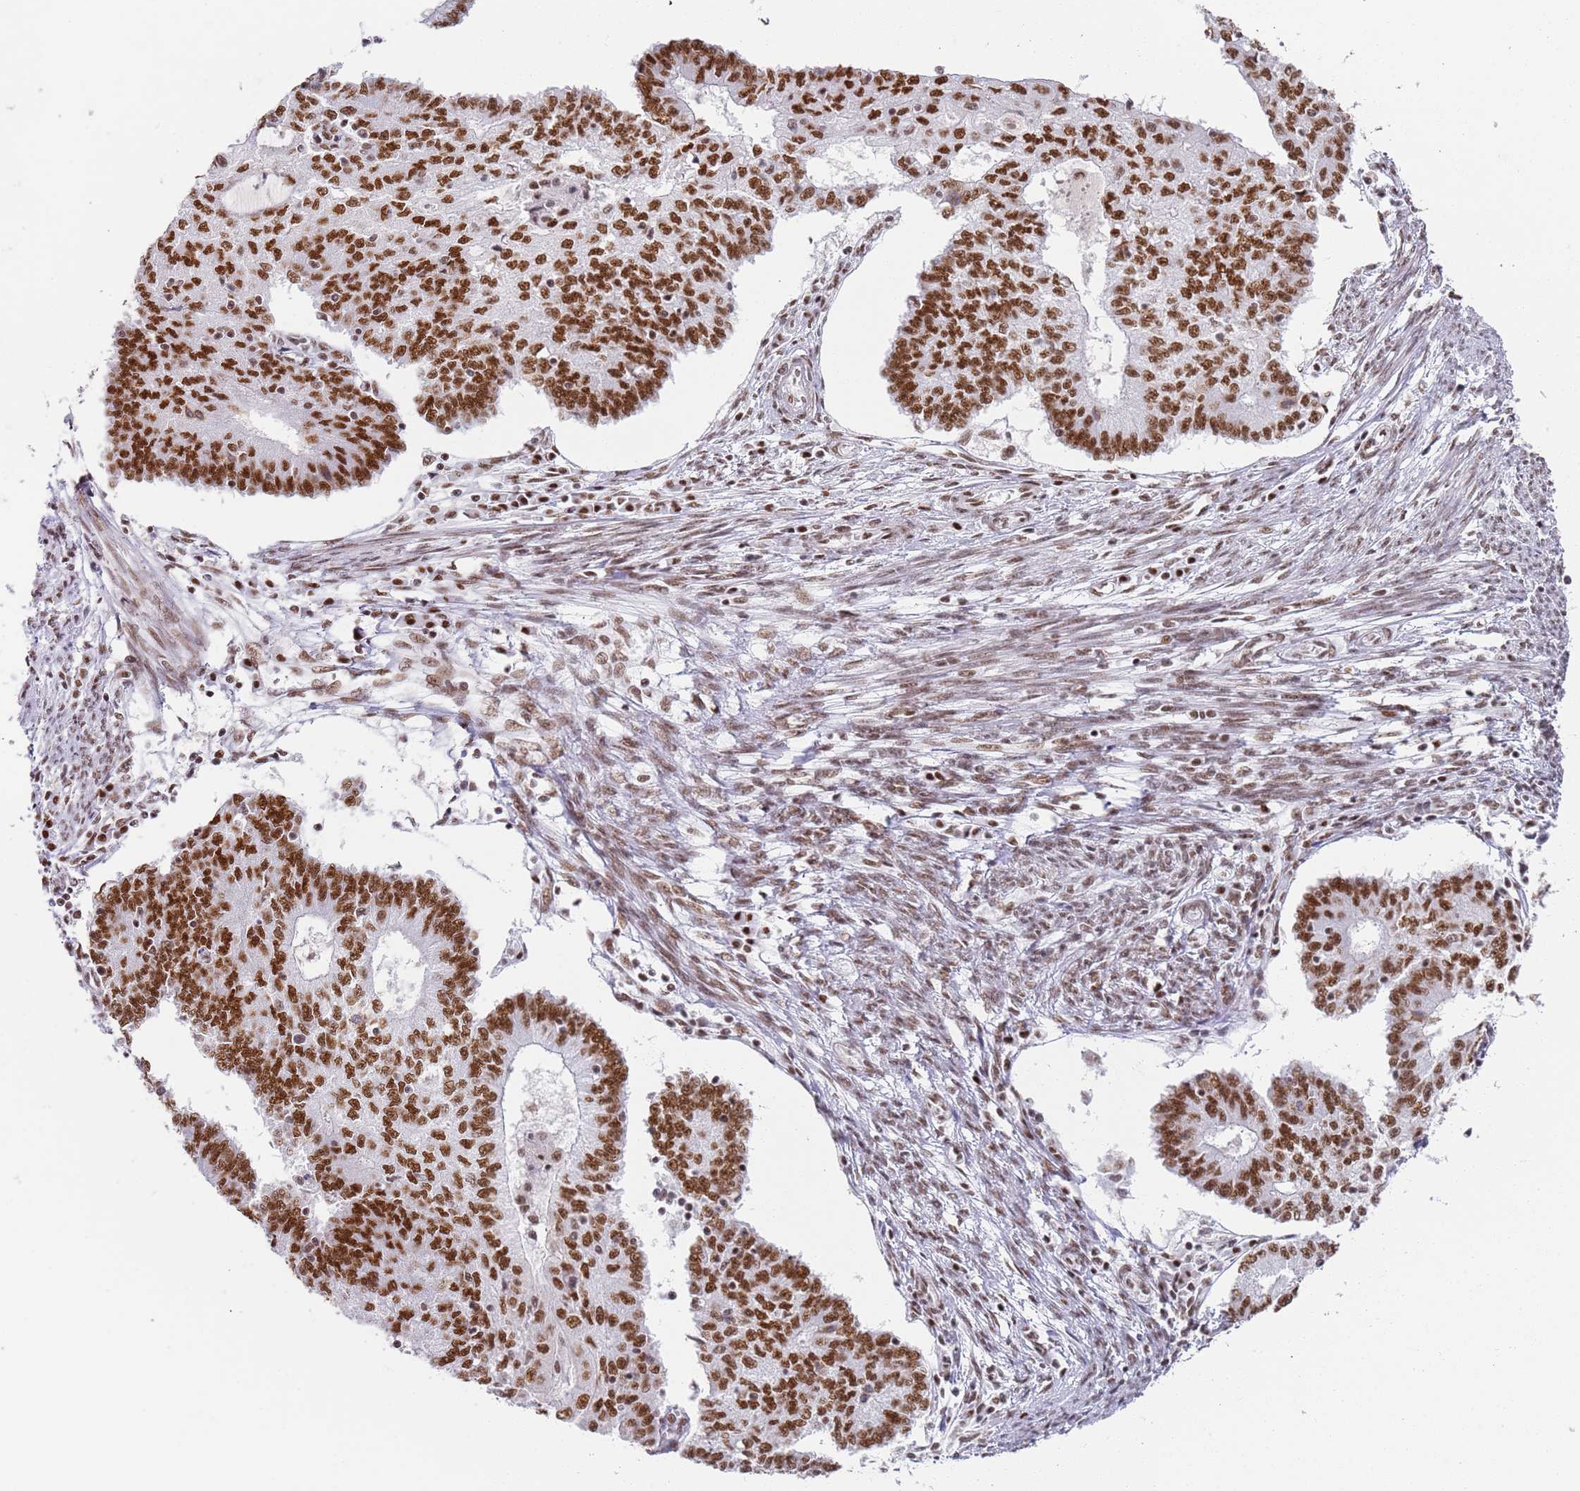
{"staining": {"intensity": "strong", "quantity": ">75%", "location": "nuclear"}, "tissue": "endometrial cancer", "cell_type": "Tumor cells", "image_type": "cancer", "snomed": [{"axis": "morphology", "description": "Adenocarcinoma, NOS"}, {"axis": "topography", "description": "Endometrium"}], "caption": "Endometrial cancer (adenocarcinoma) stained for a protein (brown) reveals strong nuclear positive staining in about >75% of tumor cells.", "gene": "AKAP8L", "patient": {"sex": "female", "age": 56}}